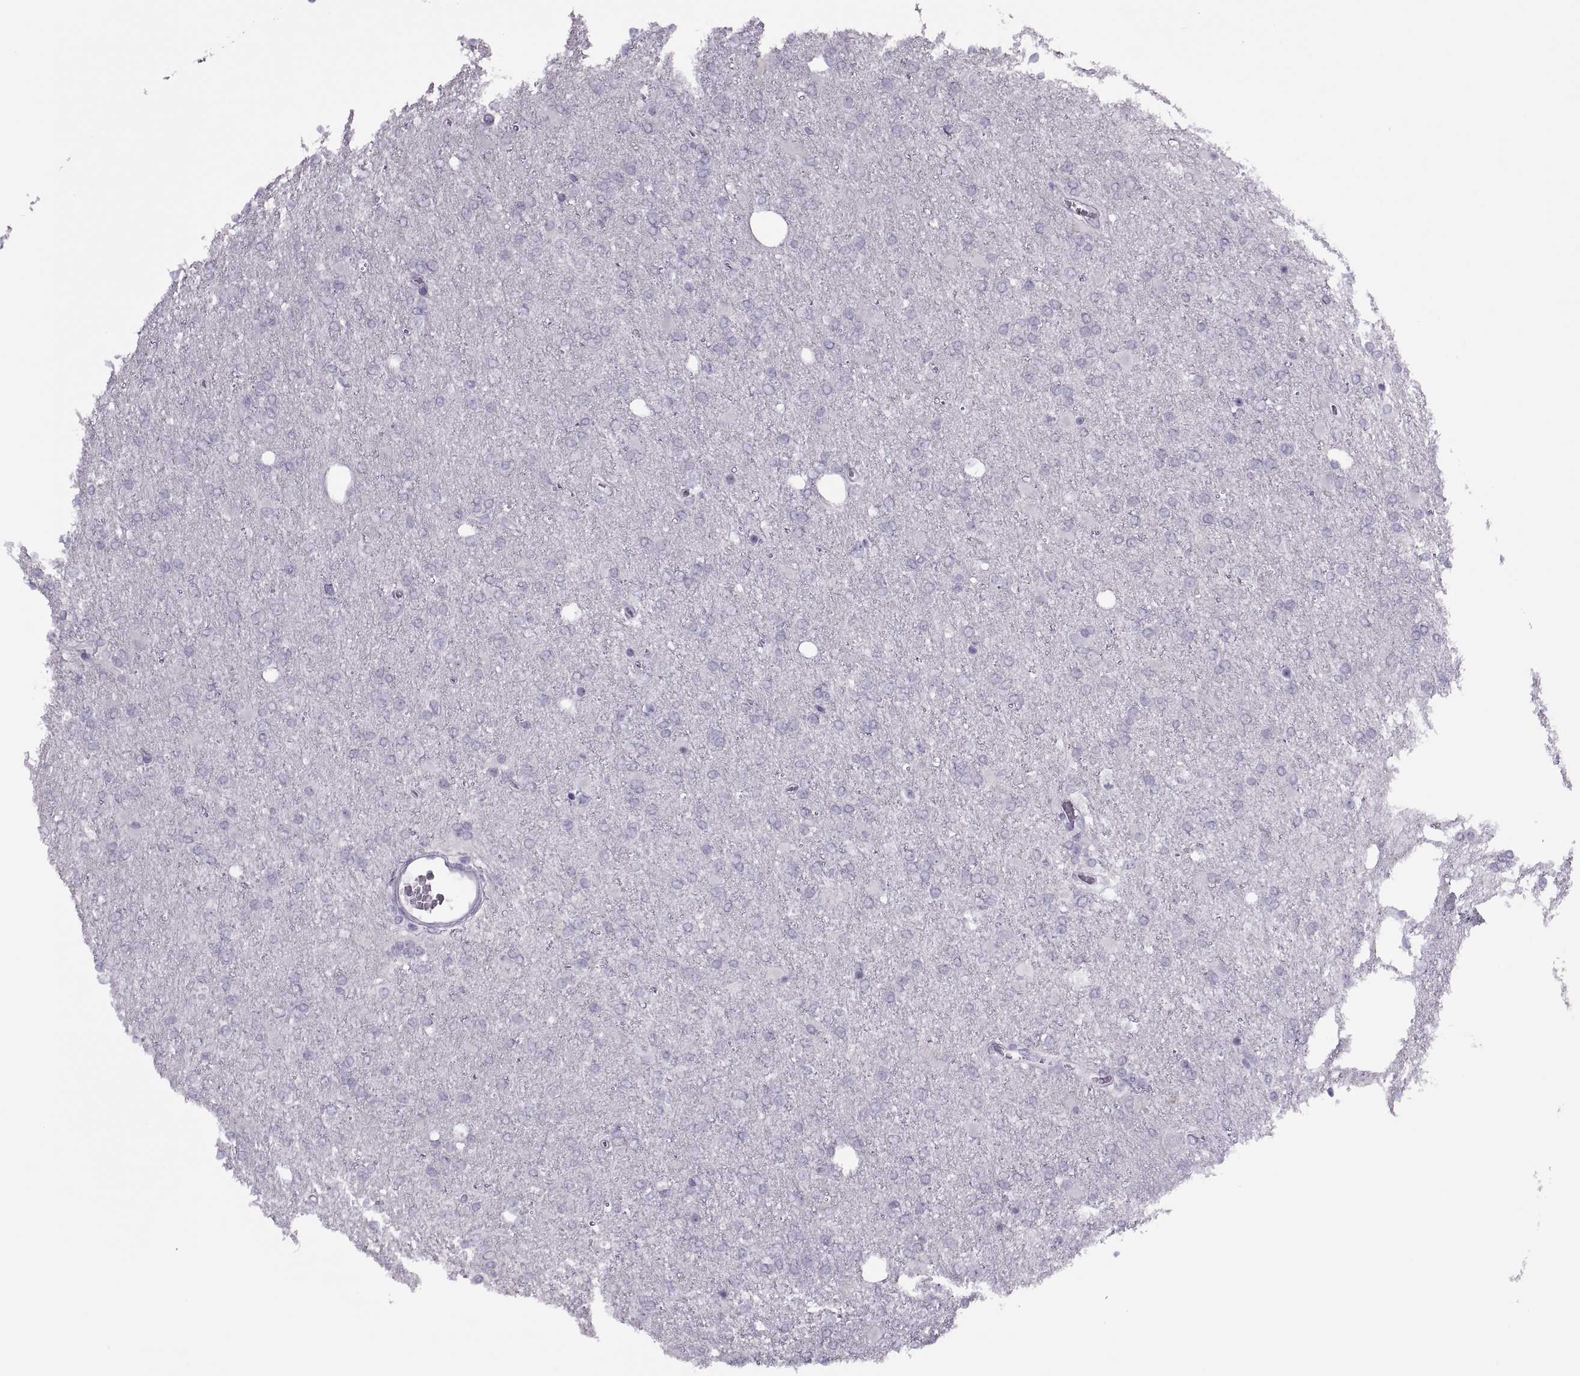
{"staining": {"intensity": "negative", "quantity": "none", "location": "none"}, "tissue": "glioma", "cell_type": "Tumor cells", "image_type": "cancer", "snomed": [{"axis": "morphology", "description": "Glioma, malignant, High grade"}, {"axis": "topography", "description": "Cerebral cortex"}], "caption": "This histopathology image is of malignant high-grade glioma stained with IHC to label a protein in brown with the nuclei are counter-stained blue. There is no staining in tumor cells.", "gene": "FAM24A", "patient": {"sex": "male", "age": 70}}